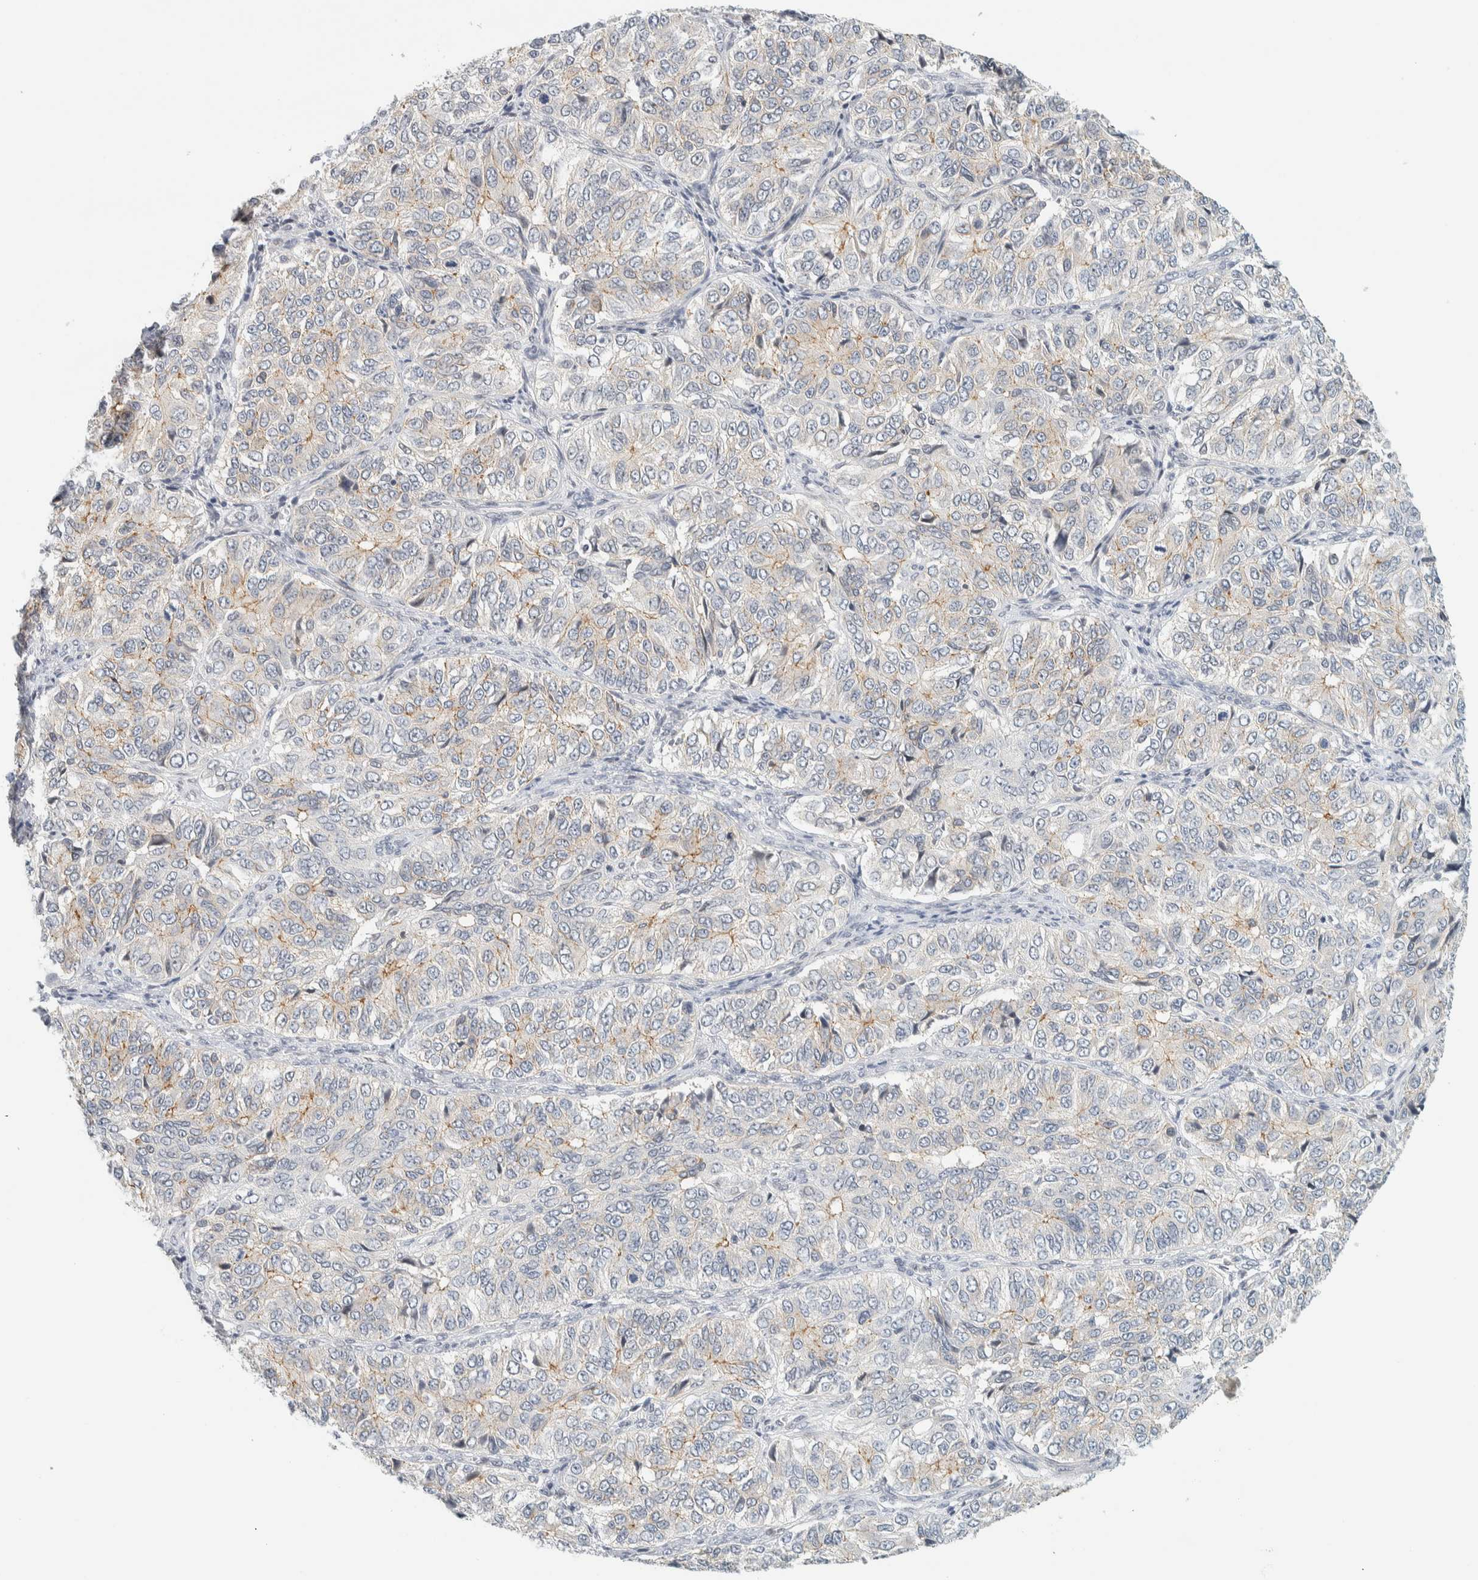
{"staining": {"intensity": "weak", "quantity": "<25%", "location": "cytoplasmic/membranous"}, "tissue": "ovarian cancer", "cell_type": "Tumor cells", "image_type": "cancer", "snomed": [{"axis": "morphology", "description": "Carcinoma, endometroid"}, {"axis": "topography", "description": "Ovary"}], "caption": "Immunohistochemistry (IHC) histopathology image of neoplastic tissue: ovarian cancer (endometroid carcinoma) stained with DAB reveals no significant protein staining in tumor cells.", "gene": "C1QTNF12", "patient": {"sex": "female", "age": 51}}